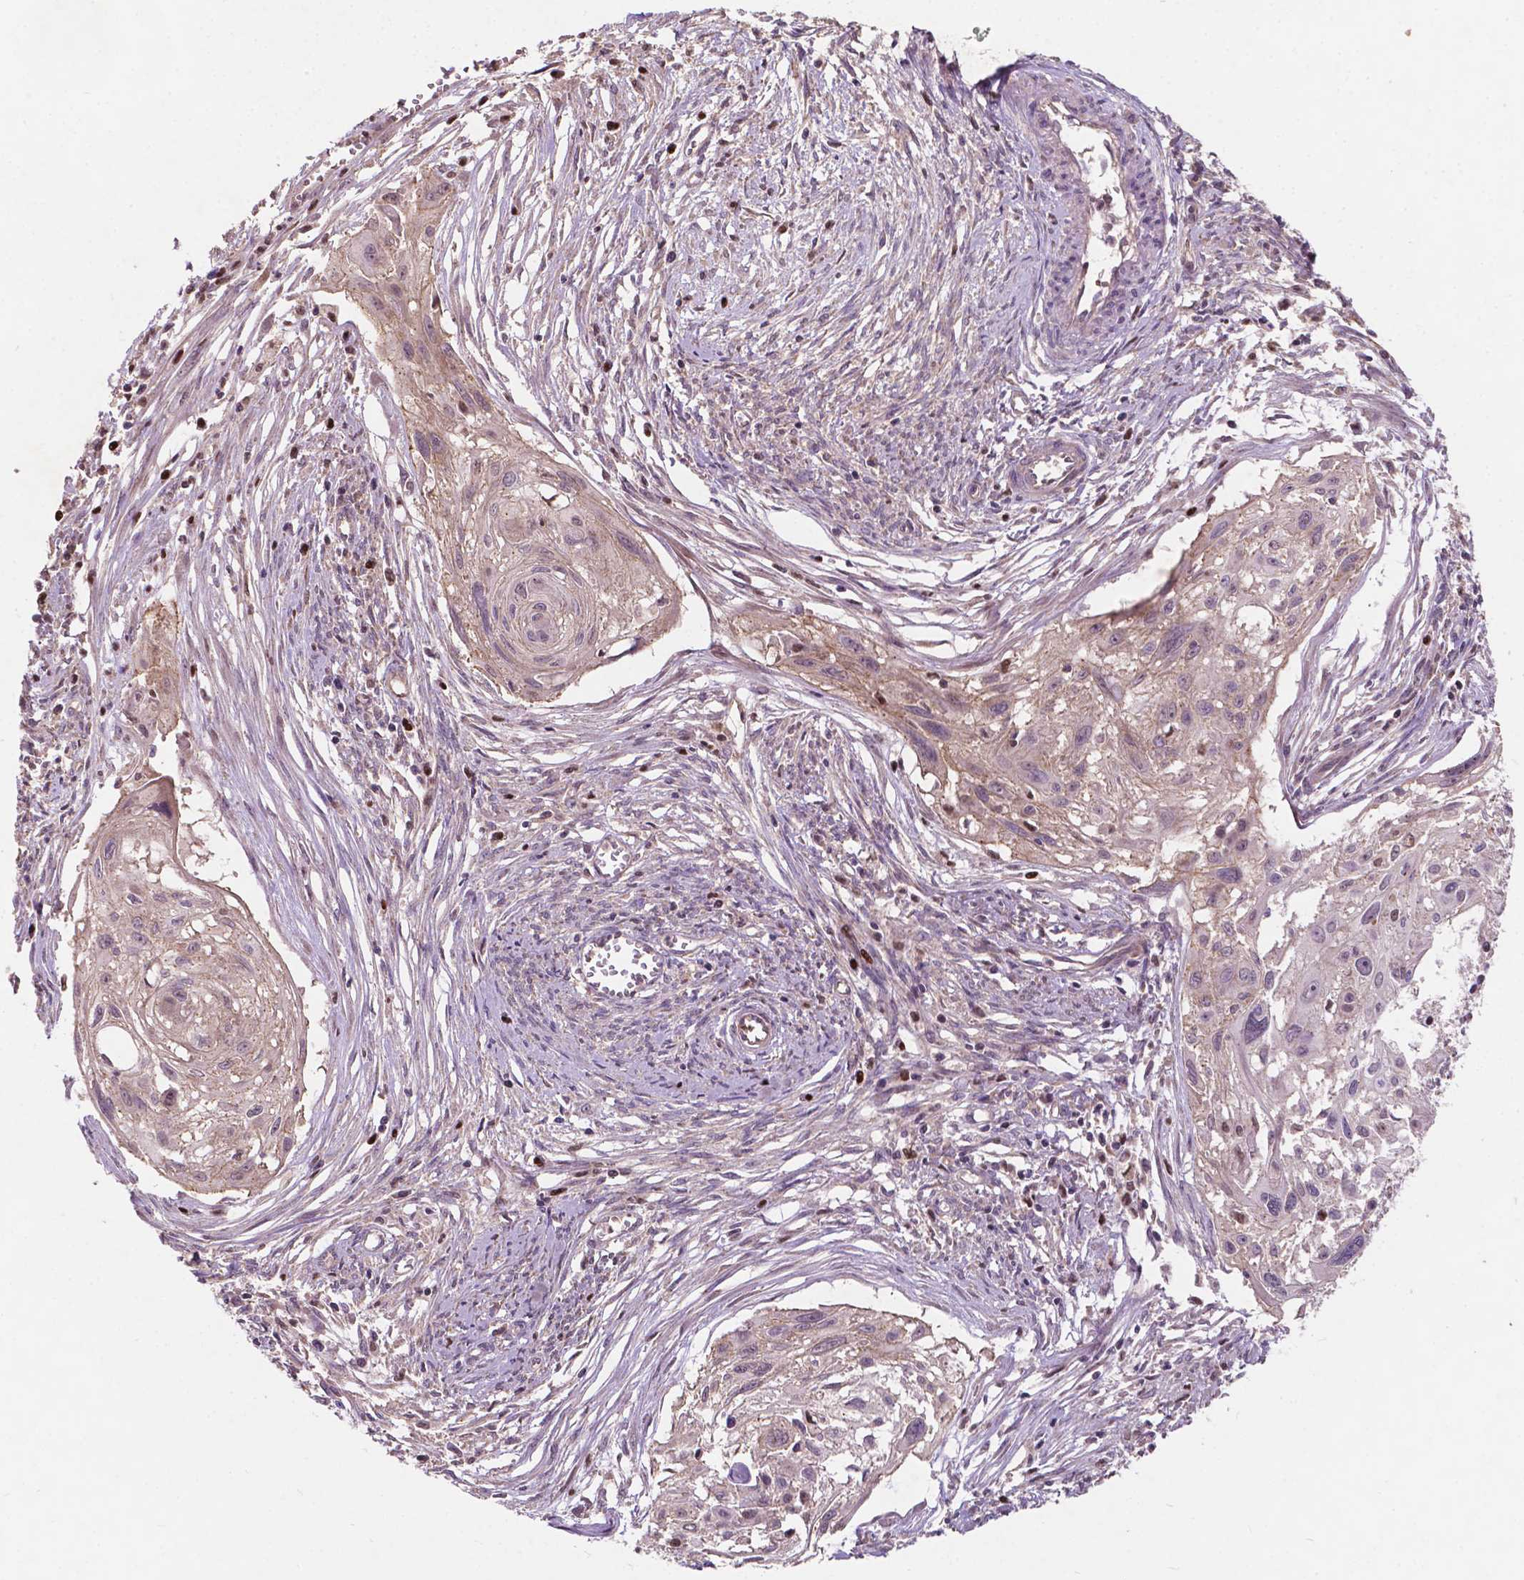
{"staining": {"intensity": "weak", "quantity": "<25%", "location": "cytoplasmic/membranous"}, "tissue": "cervical cancer", "cell_type": "Tumor cells", "image_type": "cancer", "snomed": [{"axis": "morphology", "description": "Squamous cell carcinoma, NOS"}, {"axis": "topography", "description": "Cervix"}], "caption": "Immunohistochemistry (IHC) of human cervical squamous cell carcinoma displays no staining in tumor cells.", "gene": "DUSP16", "patient": {"sex": "female", "age": 49}}